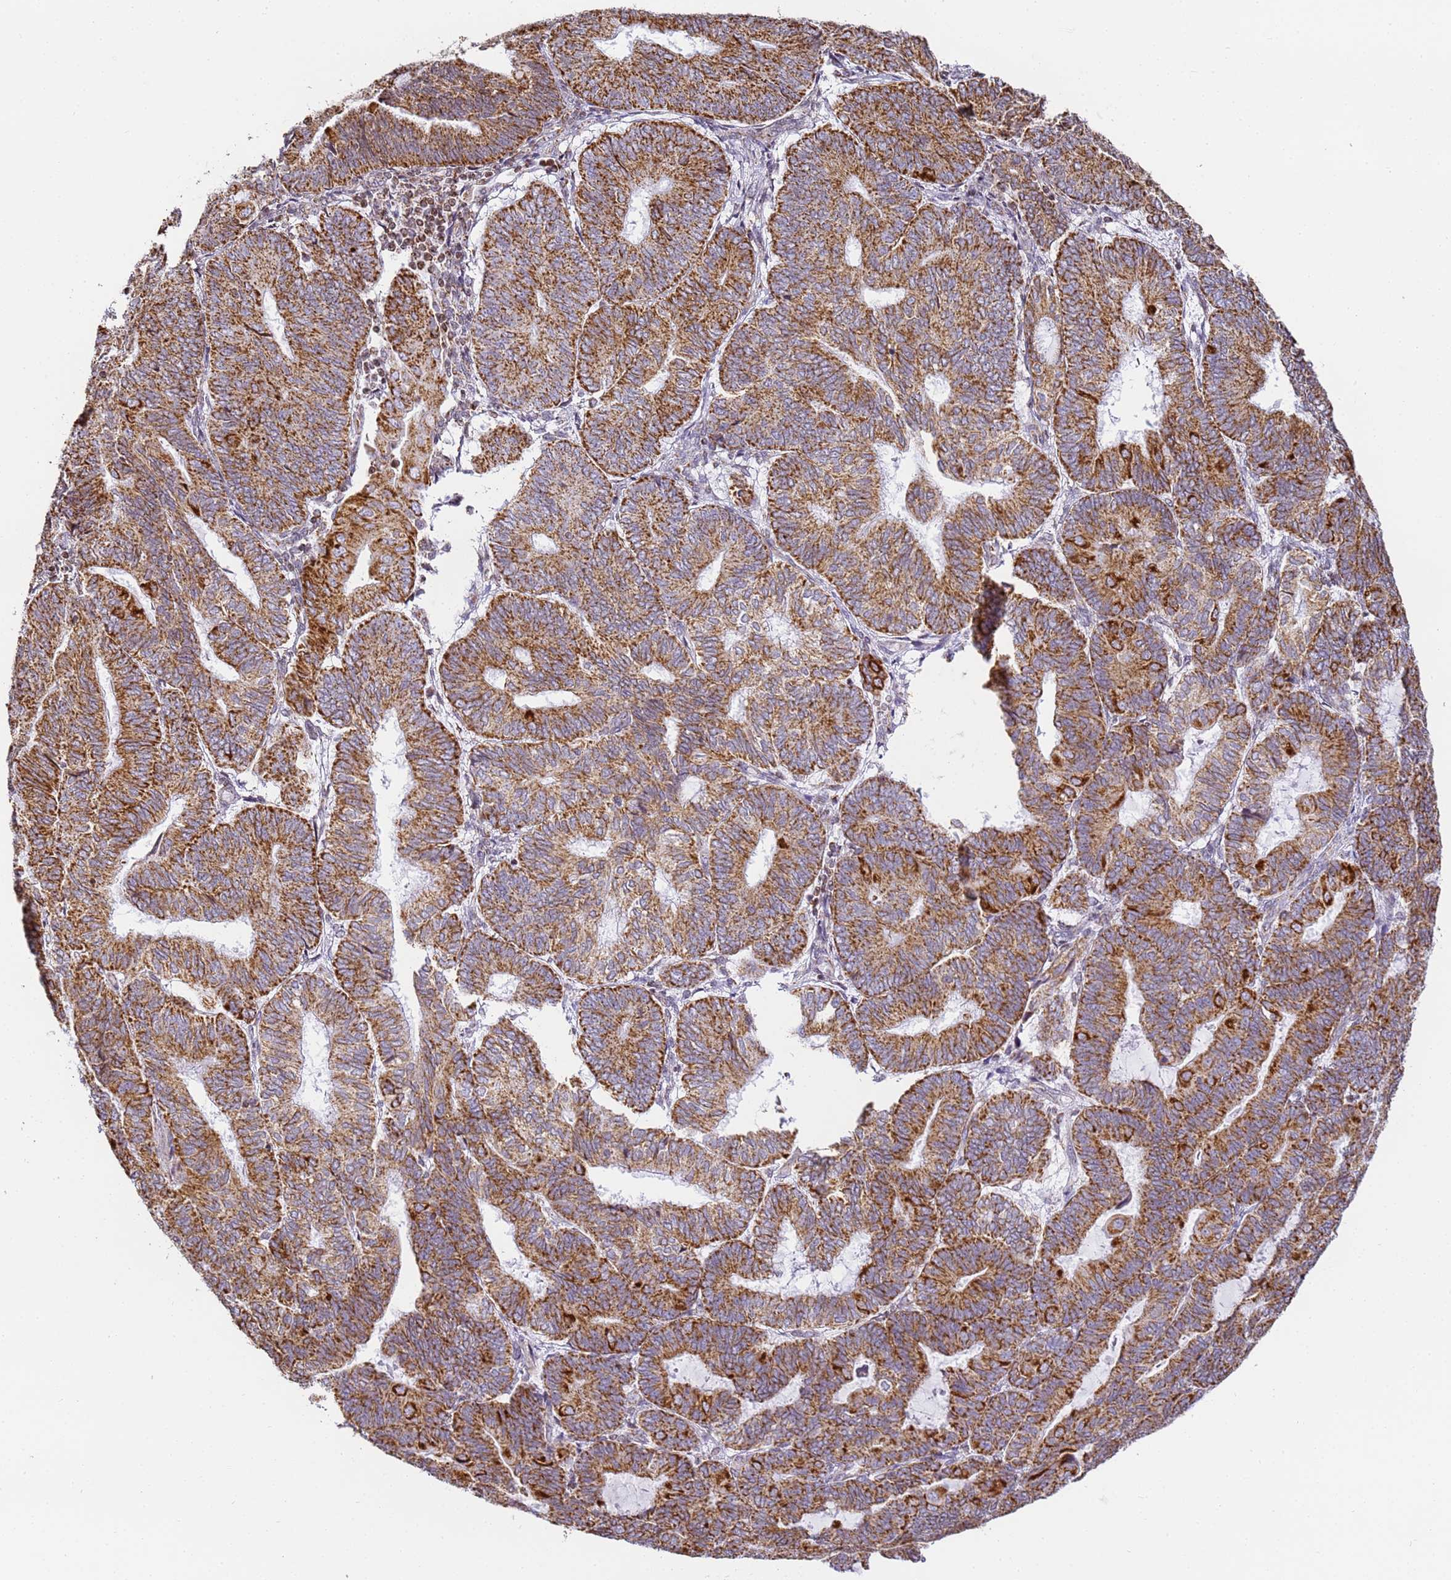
{"staining": {"intensity": "strong", "quantity": ">75%", "location": "cytoplasmic/membranous"}, "tissue": "endometrial cancer", "cell_type": "Tumor cells", "image_type": "cancer", "snomed": [{"axis": "morphology", "description": "Adenocarcinoma, NOS"}, {"axis": "topography", "description": "Endometrium"}], "caption": "Endometrial cancer (adenocarcinoma) stained with immunohistochemistry demonstrates strong cytoplasmic/membranous positivity in approximately >75% of tumor cells.", "gene": "HSPE1", "patient": {"sex": "female", "age": 81}}